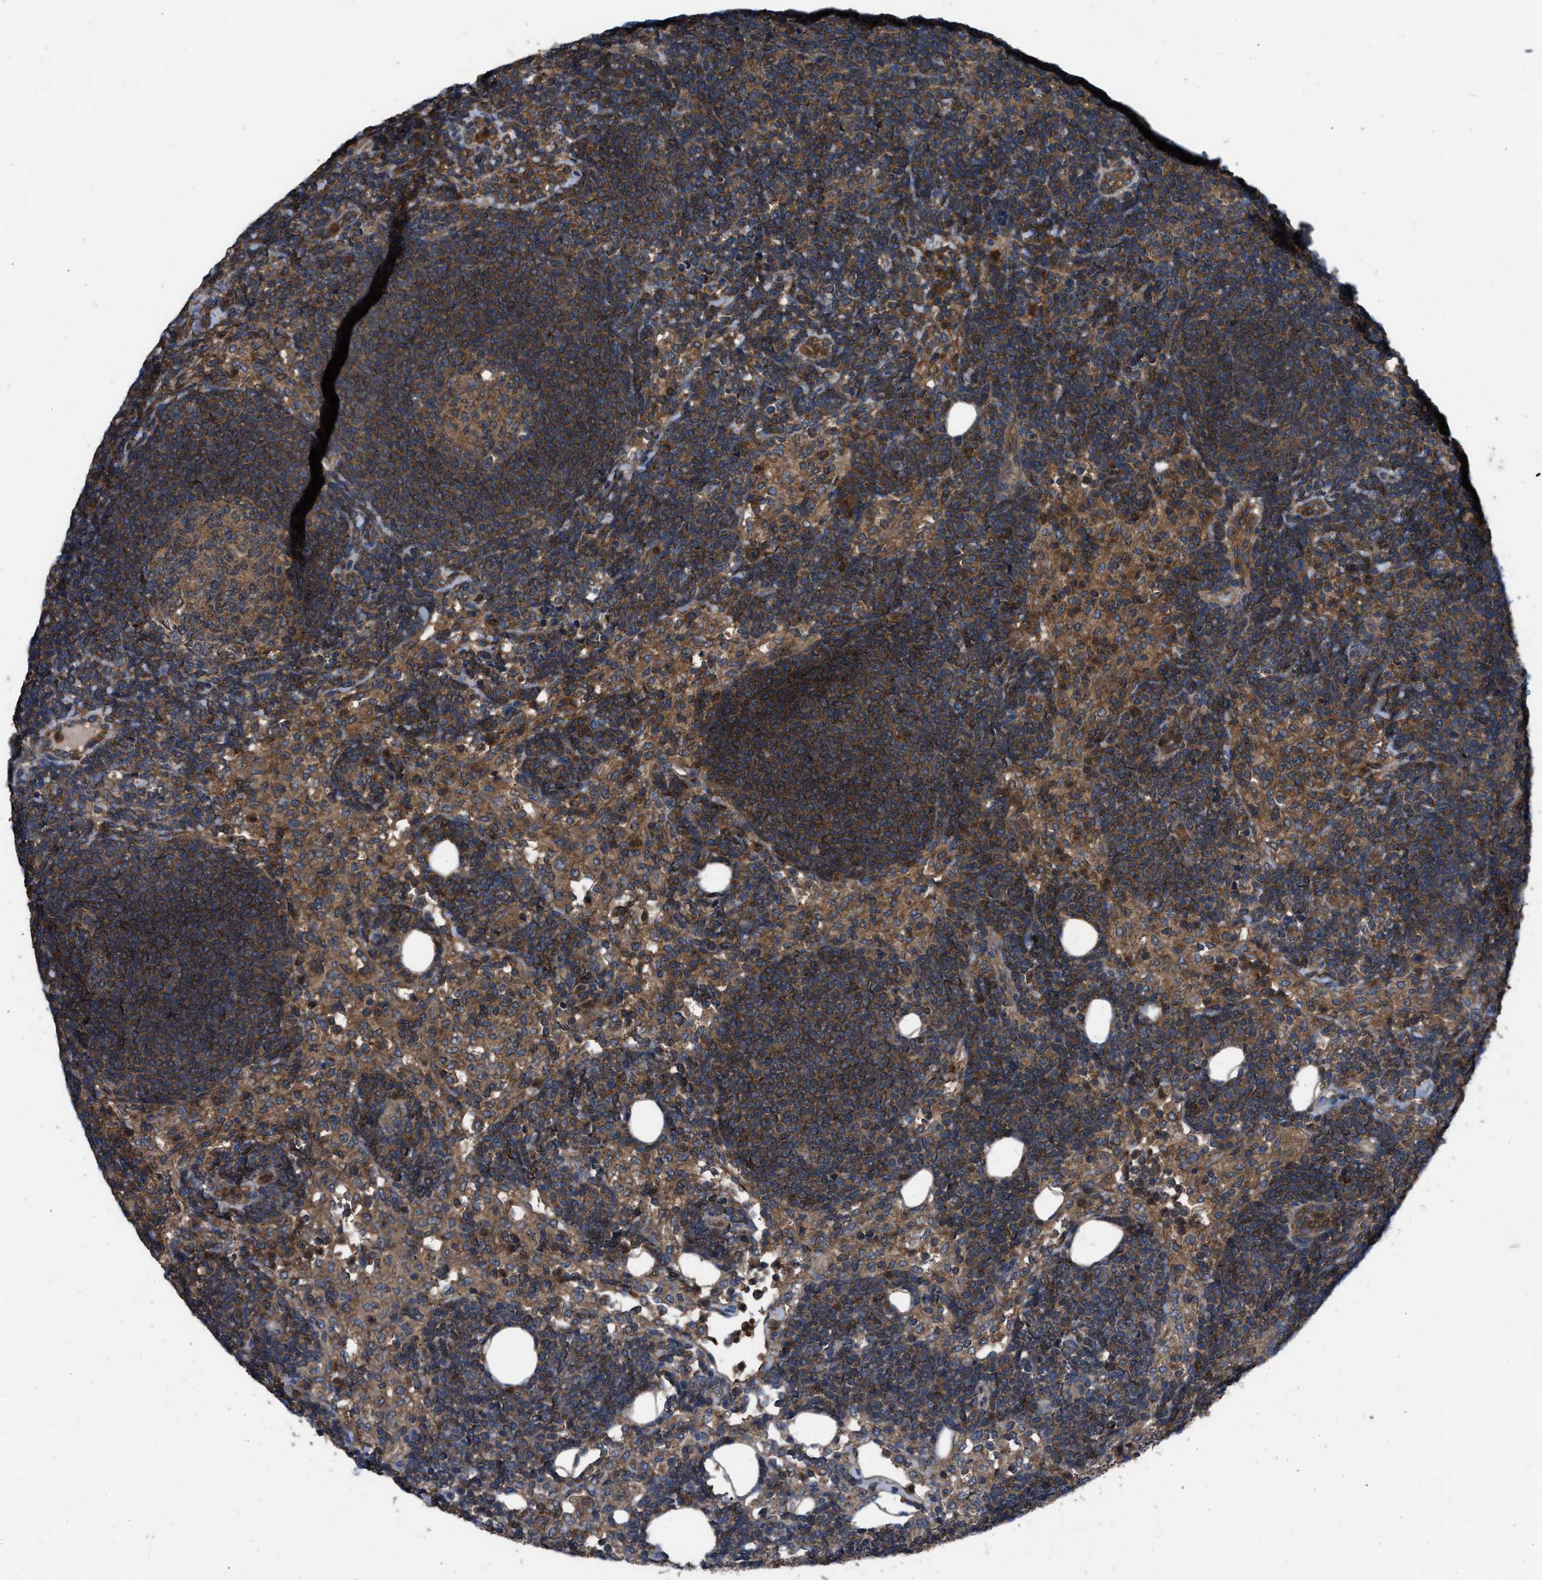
{"staining": {"intensity": "moderate", "quantity": ">75%", "location": "cytoplasmic/membranous"}, "tissue": "lymph node", "cell_type": "Germinal center cells", "image_type": "normal", "snomed": [{"axis": "morphology", "description": "Normal tissue, NOS"}, {"axis": "morphology", "description": "Carcinoid, malignant, NOS"}, {"axis": "topography", "description": "Lymph node"}], "caption": "The micrograph shows immunohistochemical staining of unremarkable lymph node. There is moderate cytoplasmic/membranous positivity is present in about >75% of germinal center cells.", "gene": "USP25", "patient": {"sex": "male", "age": 47}}